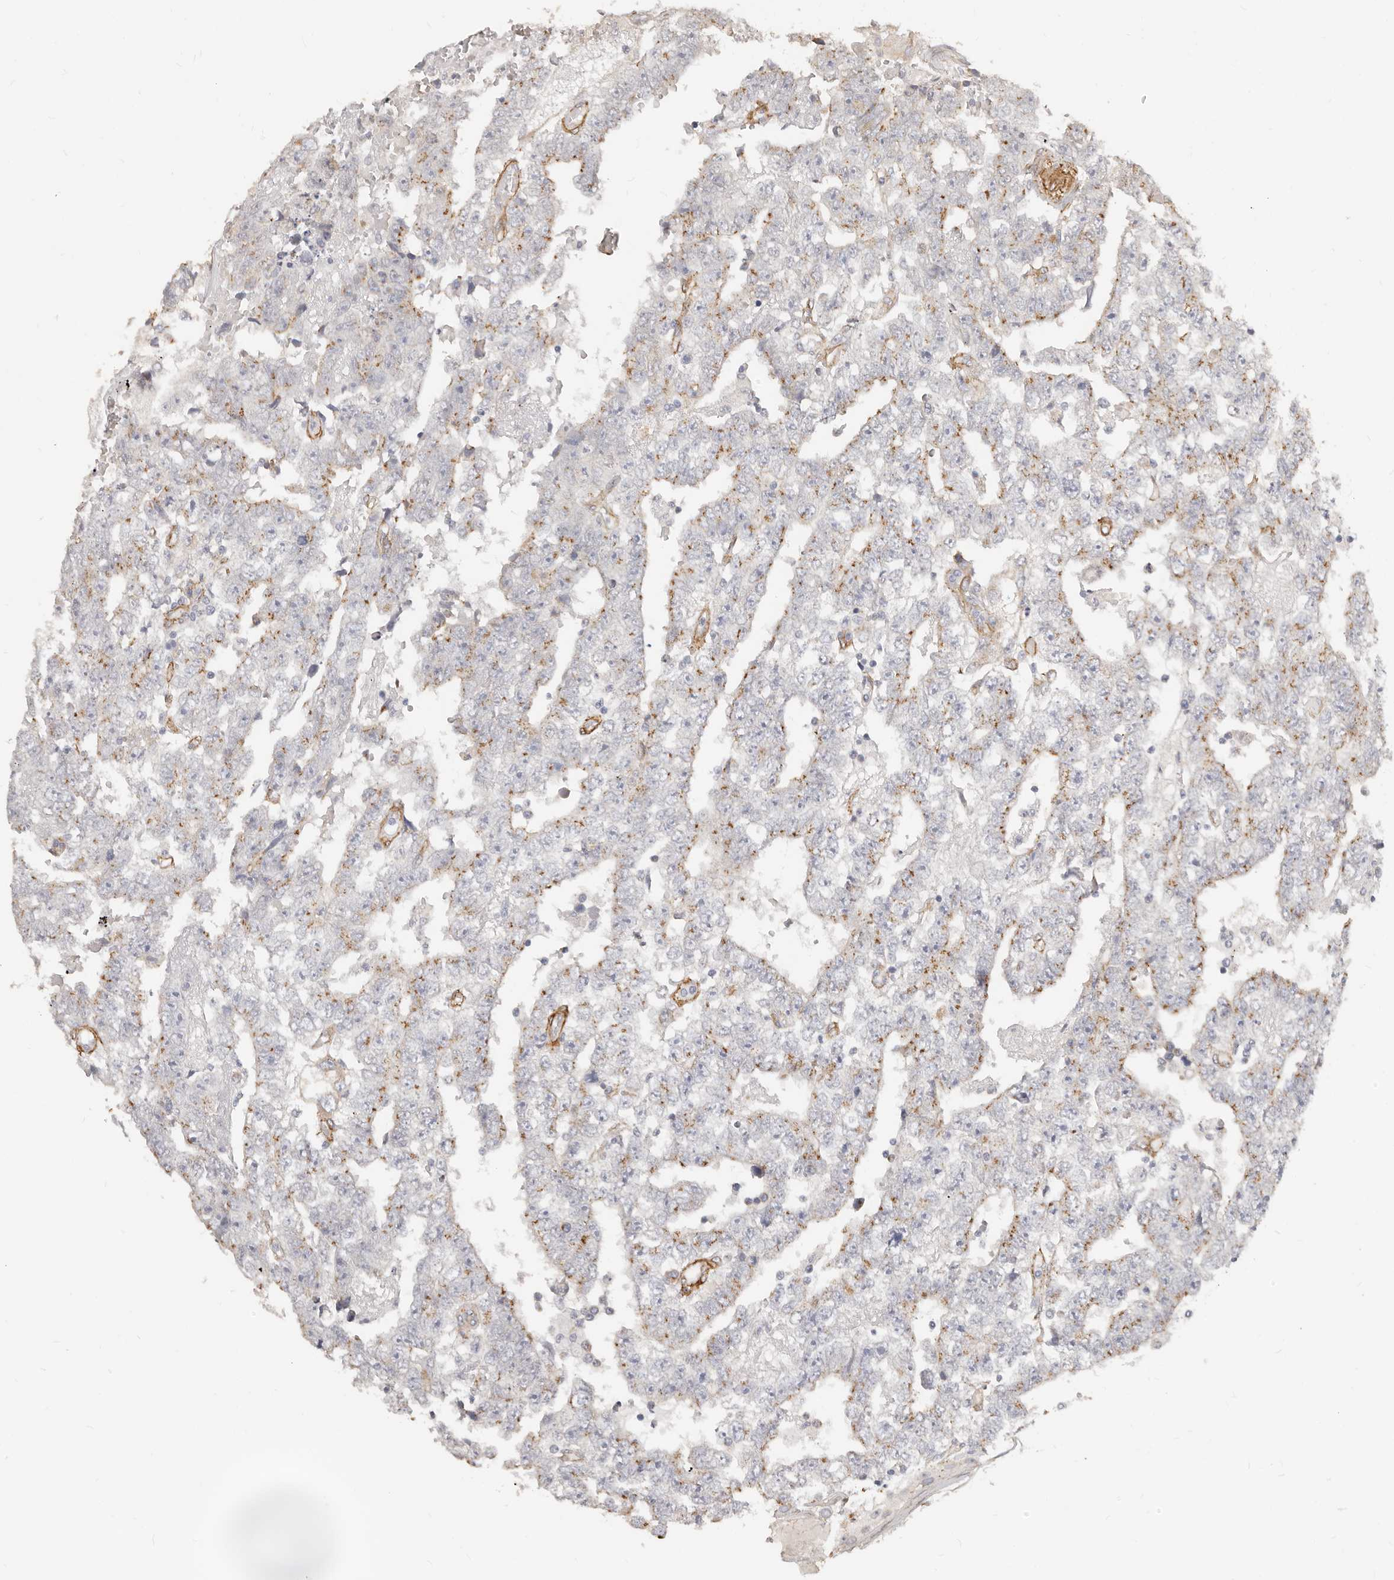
{"staining": {"intensity": "moderate", "quantity": "25%-75%", "location": "cytoplasmic/membranous"}, "tissue": "testis cancer", "cell_type": "Tumor cells", "image_type": "cancer", "snomed": [{"axis": "morphology", "description": "Carcinoma, Embryonal, NOS"}, {"axis": "topography", "description": "Testis"}], "caption": "Tumor cells reveal medium levels of moderate cytoplasmic/membranous expression in approximately 25%-75% of cells in testis embryonal carcinoma.", "gene": "RABAC1", "patient": {"sex": "male", "age": 25}}